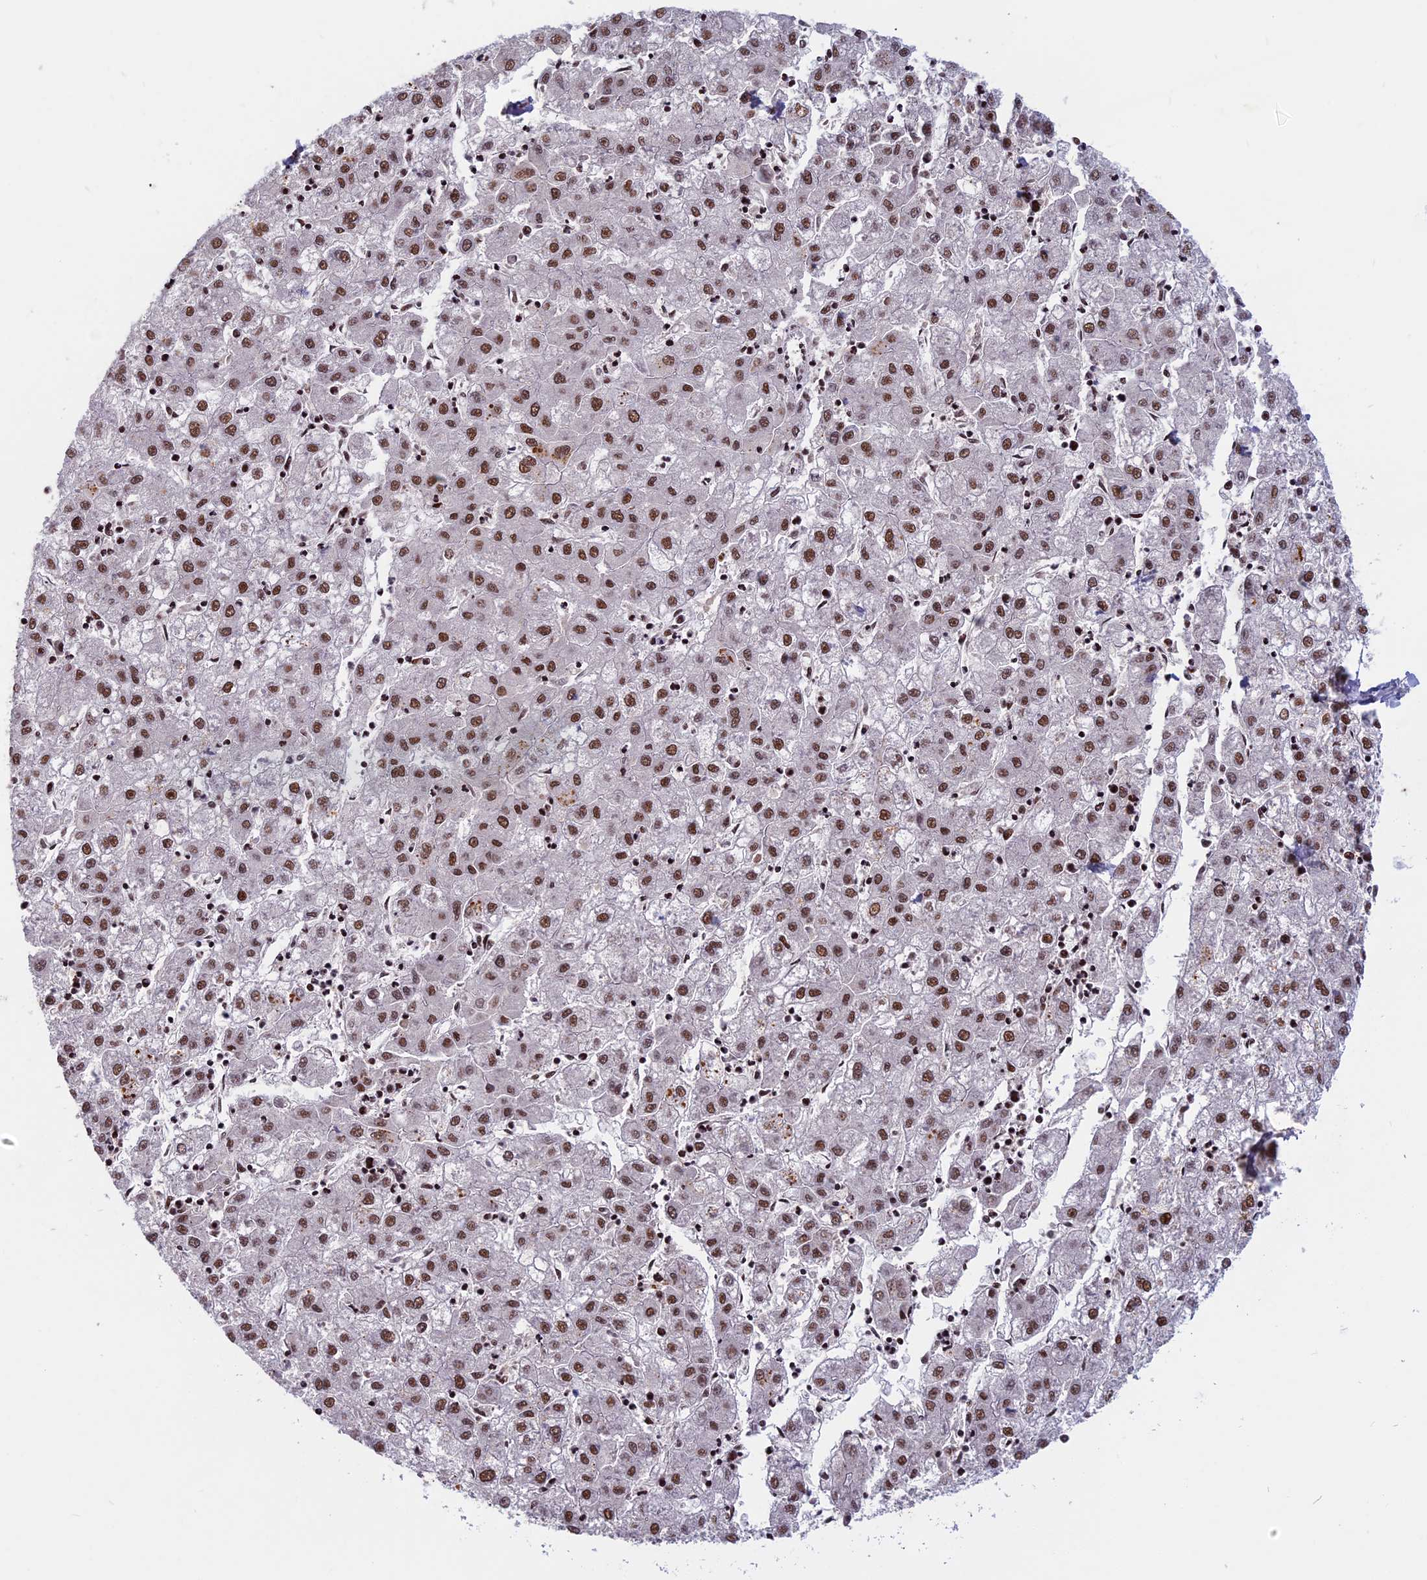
{"staining": {"intensity": "moderate", "quantity": ">75%", "location": "nuclear"}, "tissue": "liver cancer", "cell_type": "Tumor cells", "image_type": "cancer", "snomed": [{"axis": "morphology", "description": "Carcinoma, Hepatocellular, NOS"}, {"axis": "topography", "description": "Liver"}], "caption": "A brown stain labels moderate nuclear expression of a protein in hepatocellular carcinoma (liver) tumor cells.", "gene": "CDC7", "patient": {"sex": "male", "age": 72}}